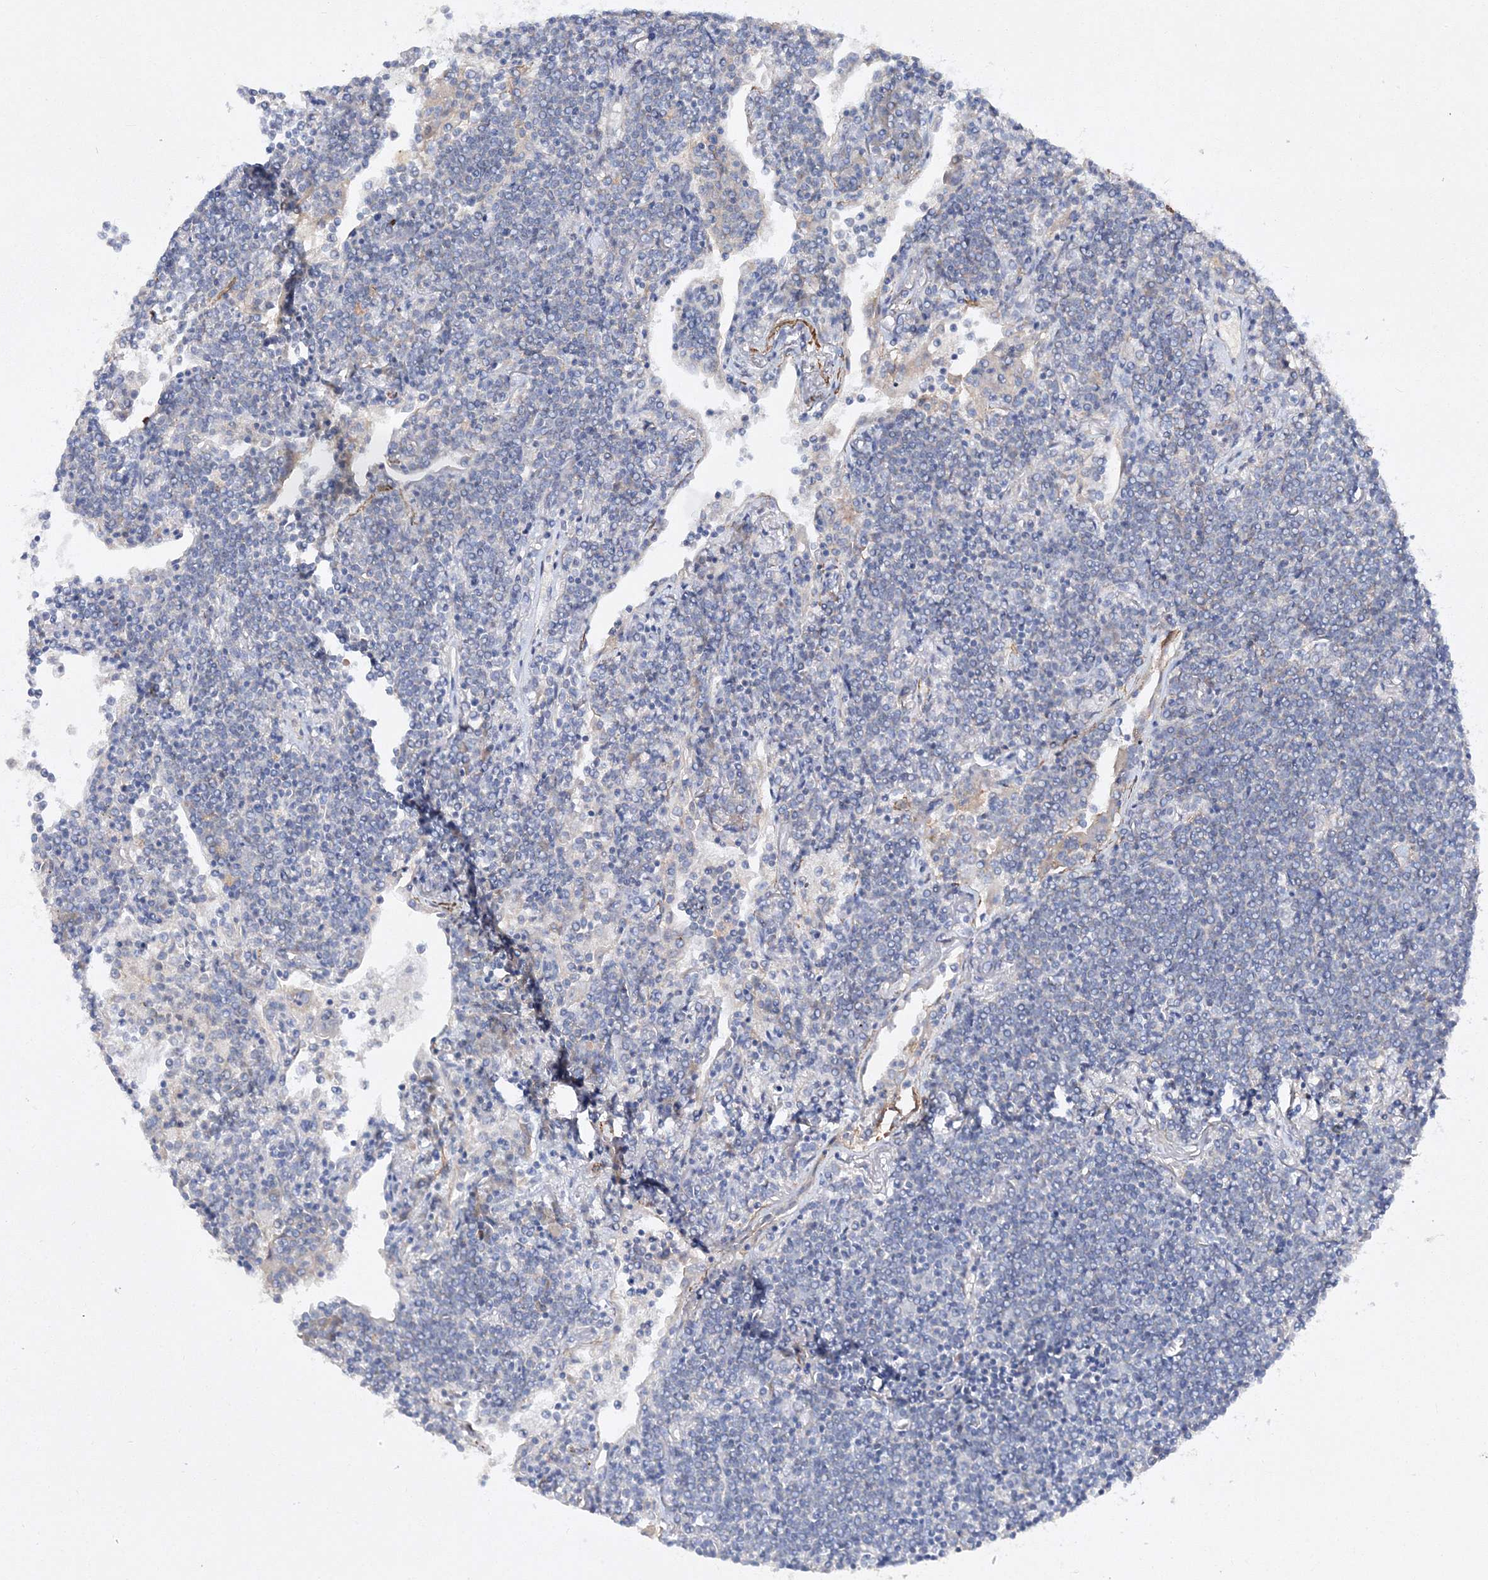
{"staining": {"intensity": "negative", "quantity": "none", "location": "none"}, "tissue": "lymphoma", "cell_type": "Tumor cells", "image_type": "cancer", "snomed": [{"axis": "morphology", "description": "Malignant lymphoma, non-Hodgkin's type, Low grade"}, {"axis": "topography", "description": "Lung"}], "caption": "Photomicrograph shows no protein positivity in tumor cells of malignant lymphoma, non-Hodgkin's type (low-grade) tissue. (IHC, brightfield microscopy, high magnification).", "gene": "RTN2", "patient": {"sex": "female", "age": 71}}